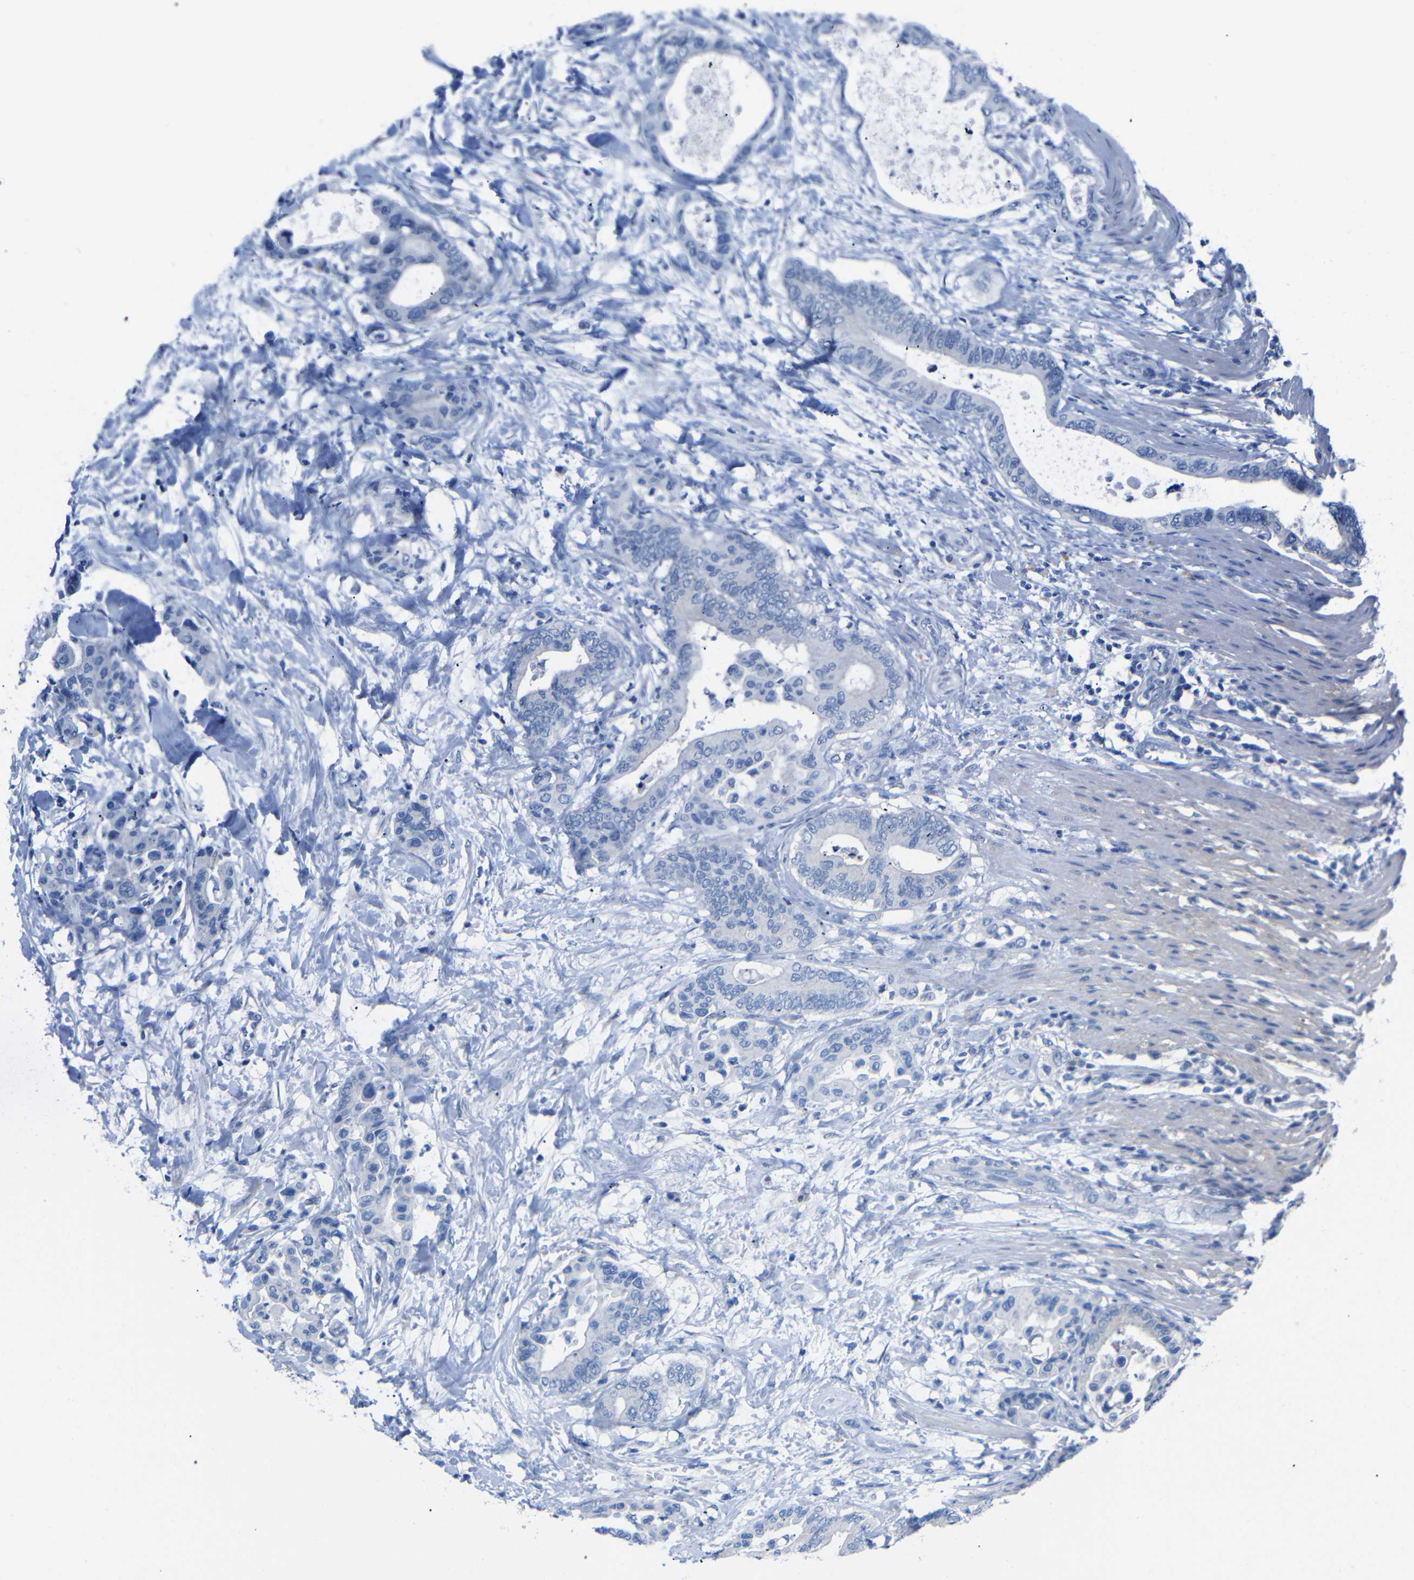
{"staining": {"intensity": "negative", "quantity": "none", "location": "none"}, "tissue": "colorectal cancer", "cell_type": "Tumor cells", "image_type": "cancer", "snomed": [{"axis": "morphology", "description": "Normal tissue, NOS"}, {"axis": "morphology", "description": "Adenocarcinoma, NOS"}, {"axis": "topography", "description": "Colon"}], "caption": "IHC image of neoplastic tissue: colorectal adenocarcinoma stained with DAB (3,3'-diaminobenzidine) demonstrates no significant protein expression in tumor cells. The staining was performed using DAB (3,3'-diaminobenzidine) to visualize the protein expression in brown, while the nuclei were stained in blue with hematoxylin (Magnification: 20x).", "gene": "PEBP1", "patient": {"sex": "male", "age": 82}}